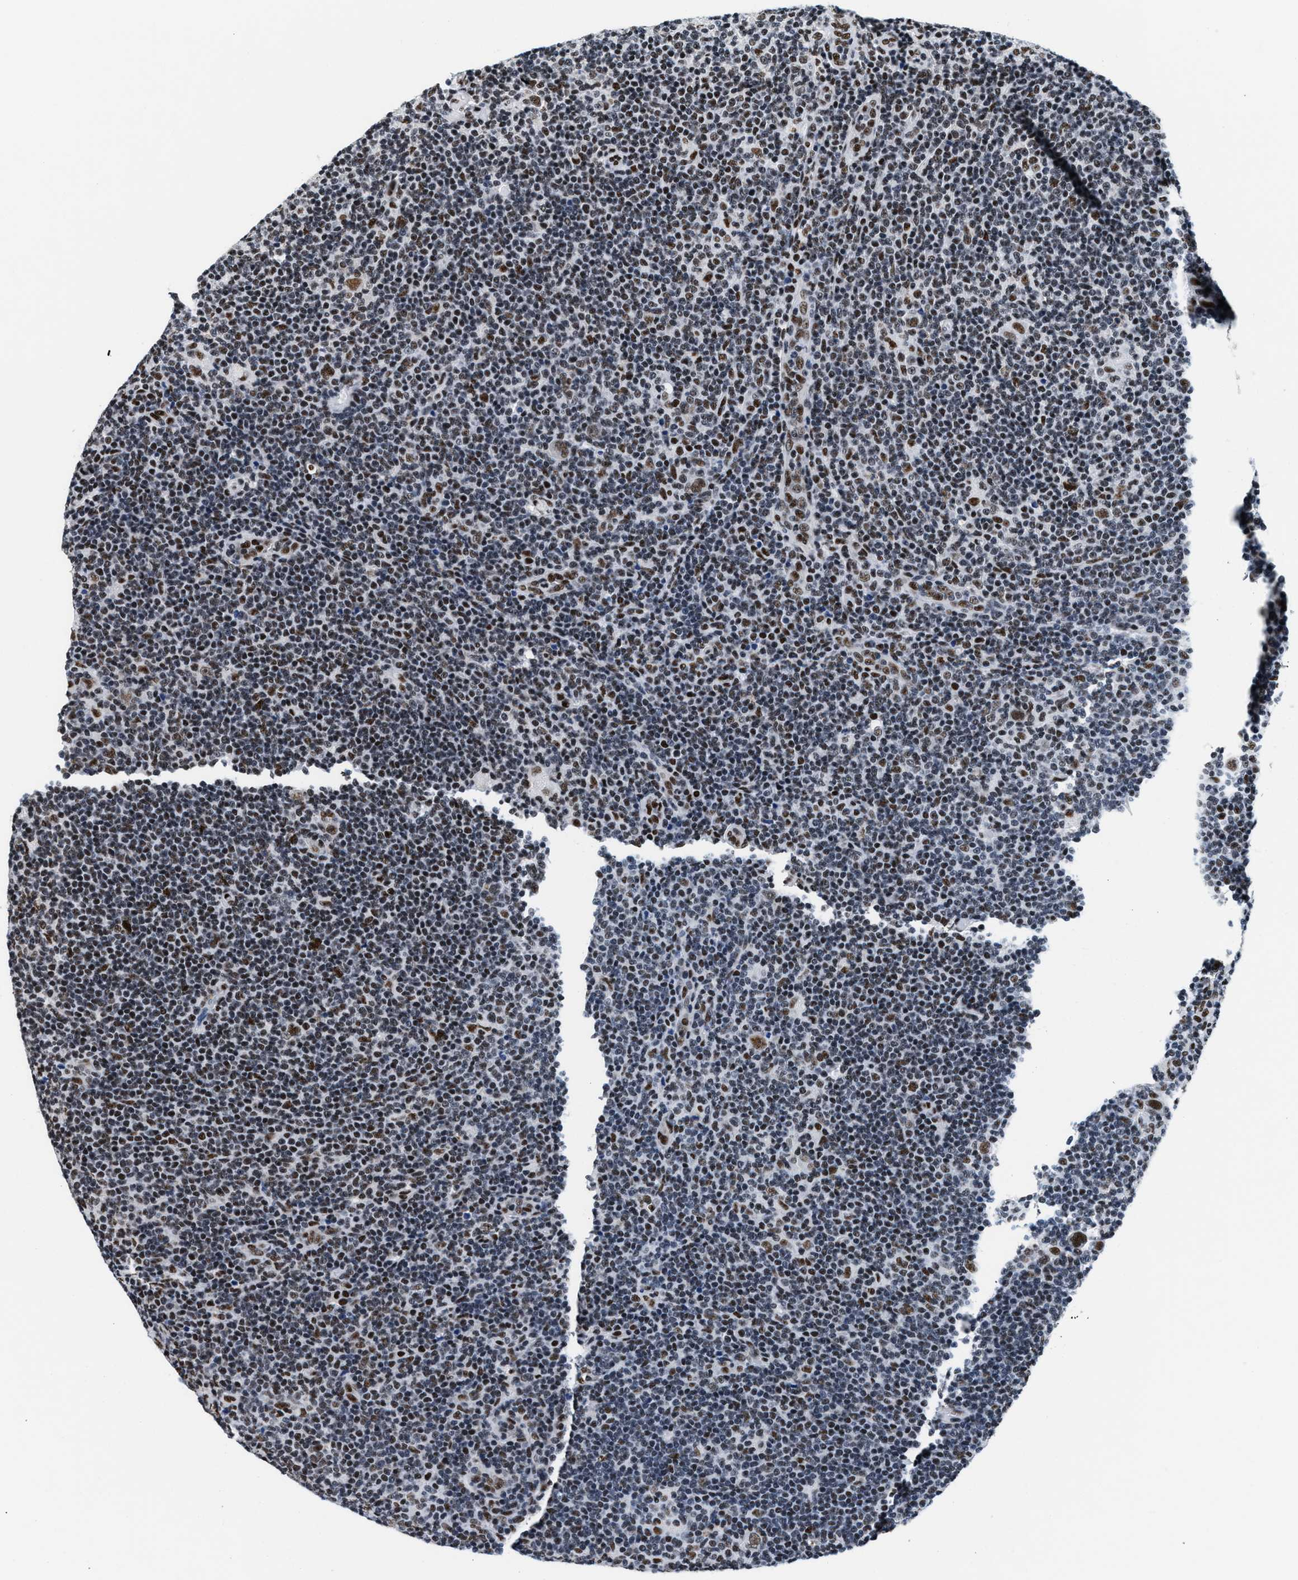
{"staining": {"intensity": "moderate", "quantity": ">75%", "location": "nuclear"}, "tissue": "lymphoma", "cell_type": "Tumor cells", "image_type": "cancer", "snomed": [{"axis": "morphology", "description": "Hodgkin's disease, NOS"}, {"axis": "topography", "description": "Lymph node"}], "caption": "This is a histology image of immunohistochemistry (IHC) staining of lymphoma, which shows moderate expression in the nuclear of tumor cells.", "gene": "RAD50", "patient": {"sex": "female", "age": 57}}